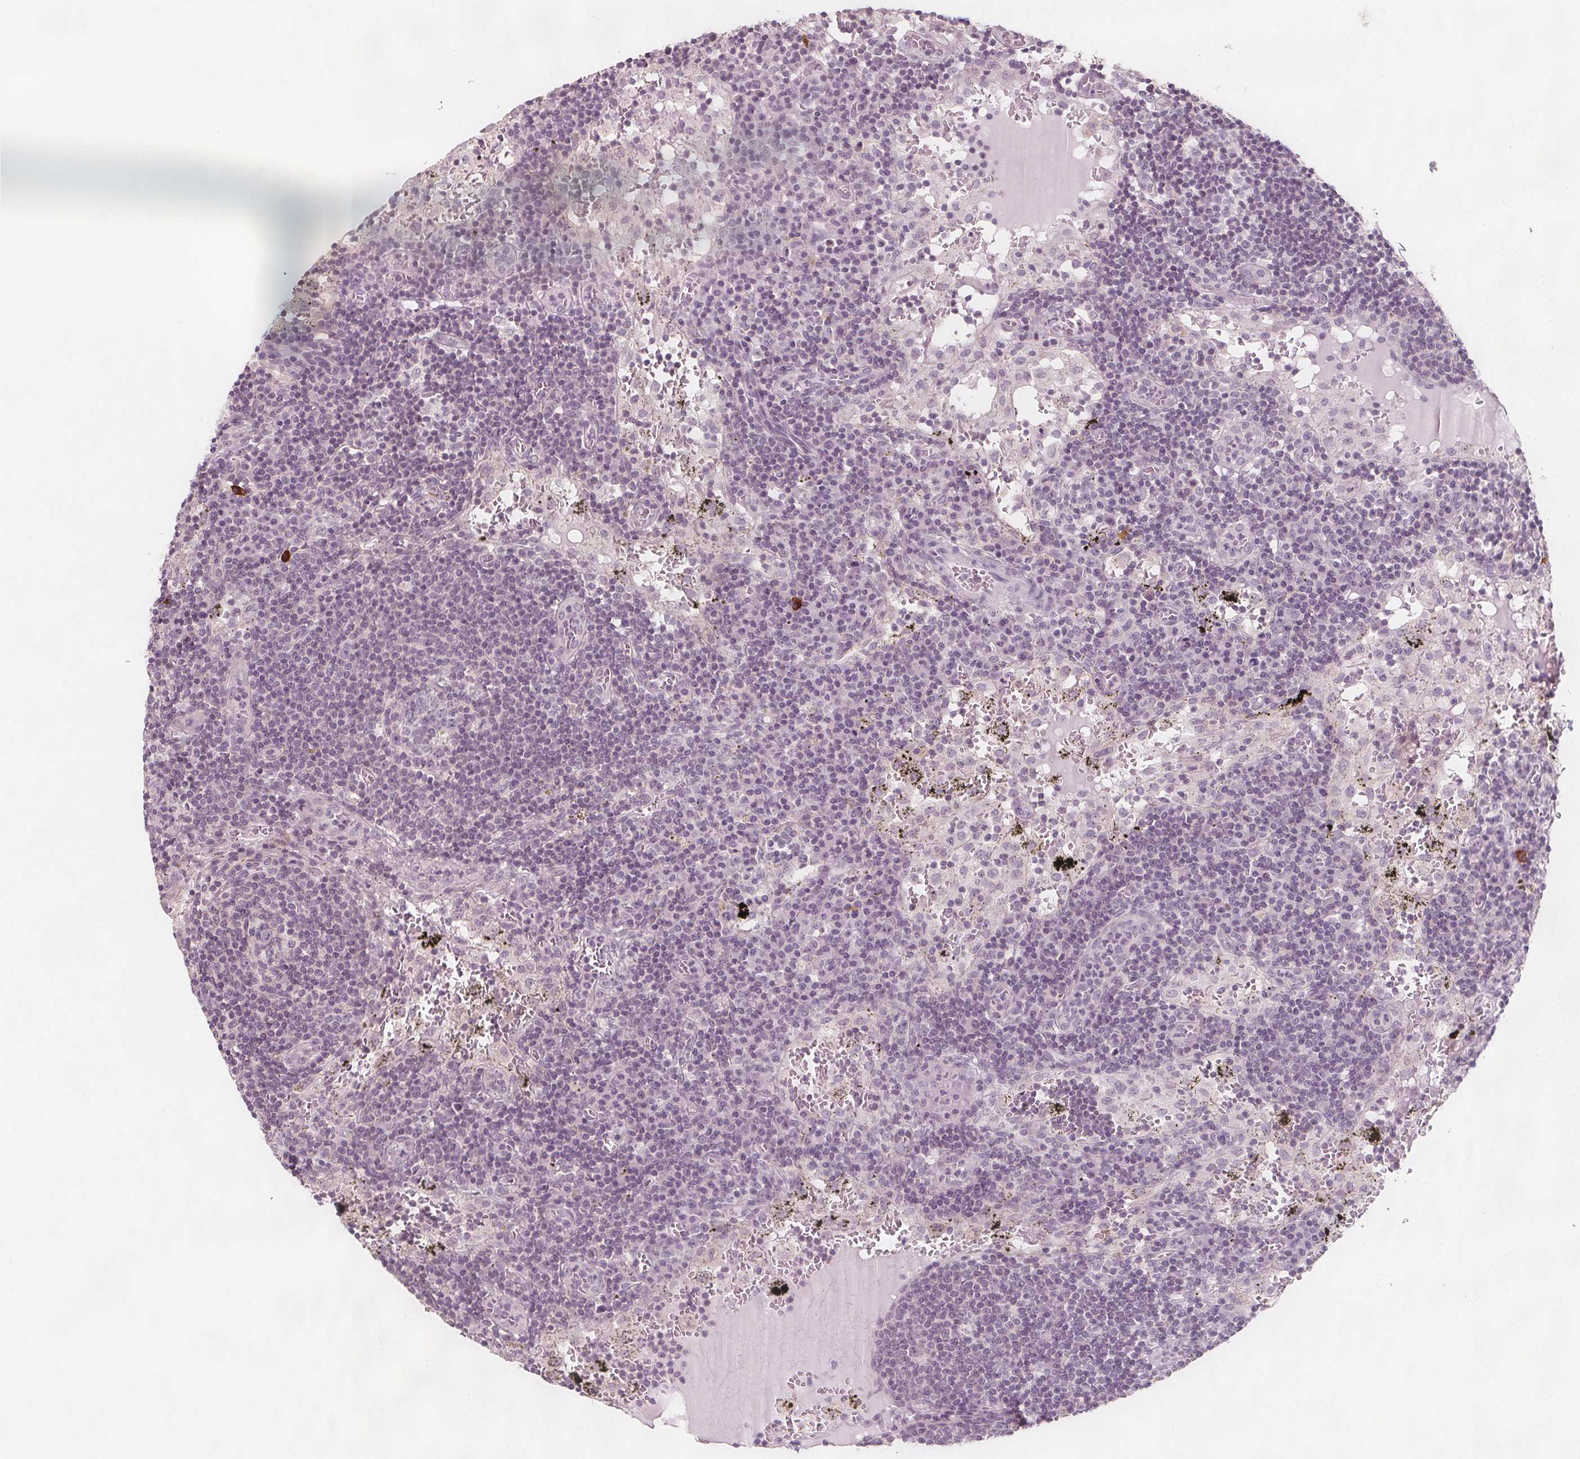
{"staining": {"intensity": "negative", "quantity": "none", "location": "none"}, "tissue": "lymph node", "cell_type": "Germinal center cells", "image_type": "normal", "snomed": [{"axis": "morphology", "description": "Normal tissue, NOS"}, {"axis": "topography", "description": "Lymph node"}], "caption": "The immunohistochemistry (IHC) micrograph has no significant staining in germinal center cells of lymph node.", "gene": "C1orf167", "patient": {"sex": "male", "age": 62}}